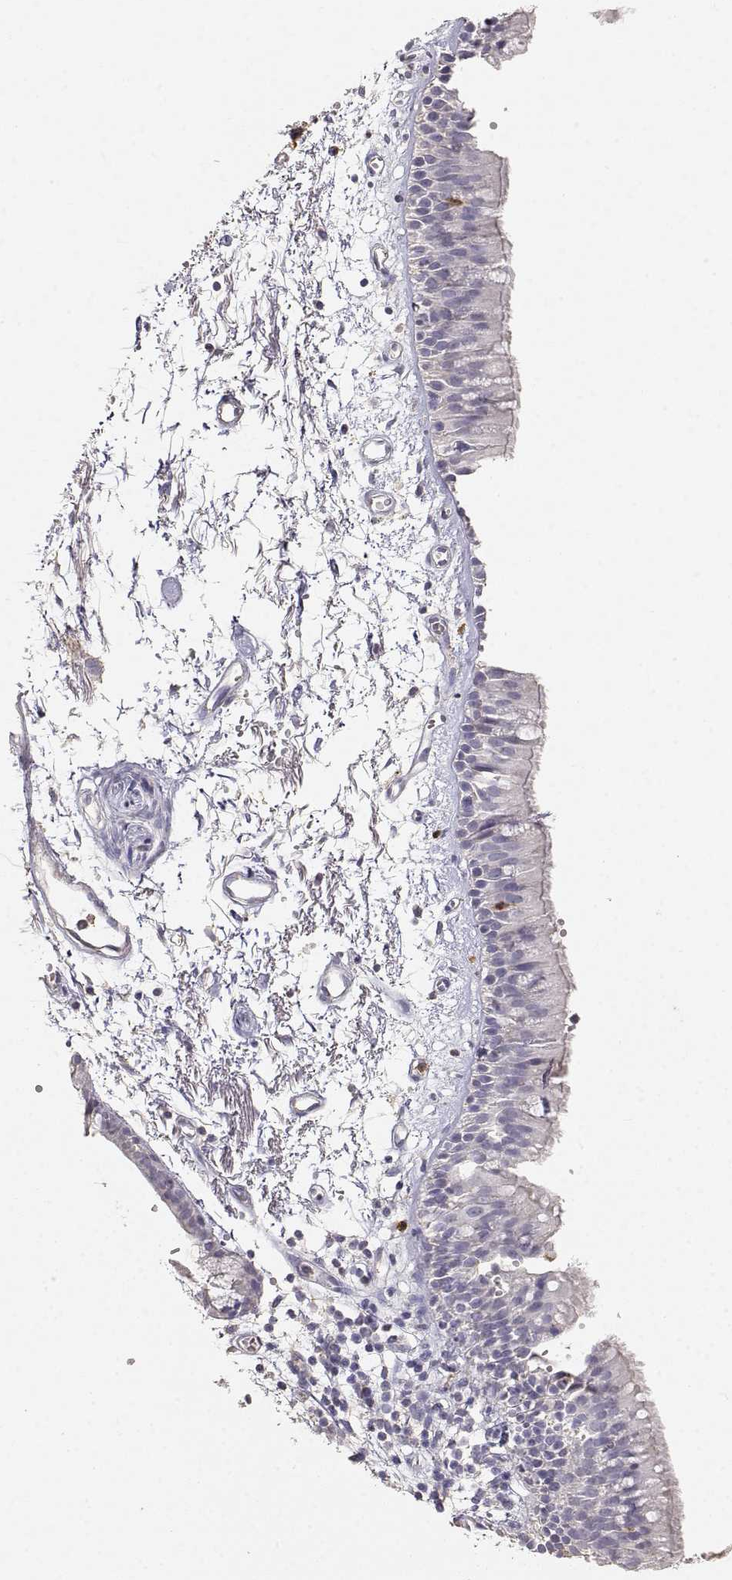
{"staining": {"intensity": "negative", "quantity": "none", "location": "none"}, "tissue": "bronchus", "cell_type": "Respiratory epithelial cells", "image_type": "normal", "snomed": [{"axis": "morphology", "description": "Normal tissue, NOS"}, {"axis": "morphology", "description": "Squamous cell carcinoma, NOS"}, {"axis": "topography", "description": "Cartilage tissue"}, {"axis": "topography", "description": "Bronchus"}, {"axis": "topography", "description": "Lung"}], "caption": "A histopathology image of human bronchus is negative for staining in respiratory epithelial cells. (DAB (3,3'-diaminobenzidine) immunohistochemistry, high magnification).", "gene": "TNFRSF10C", "patient": {"sex": "male", "age": 66}}